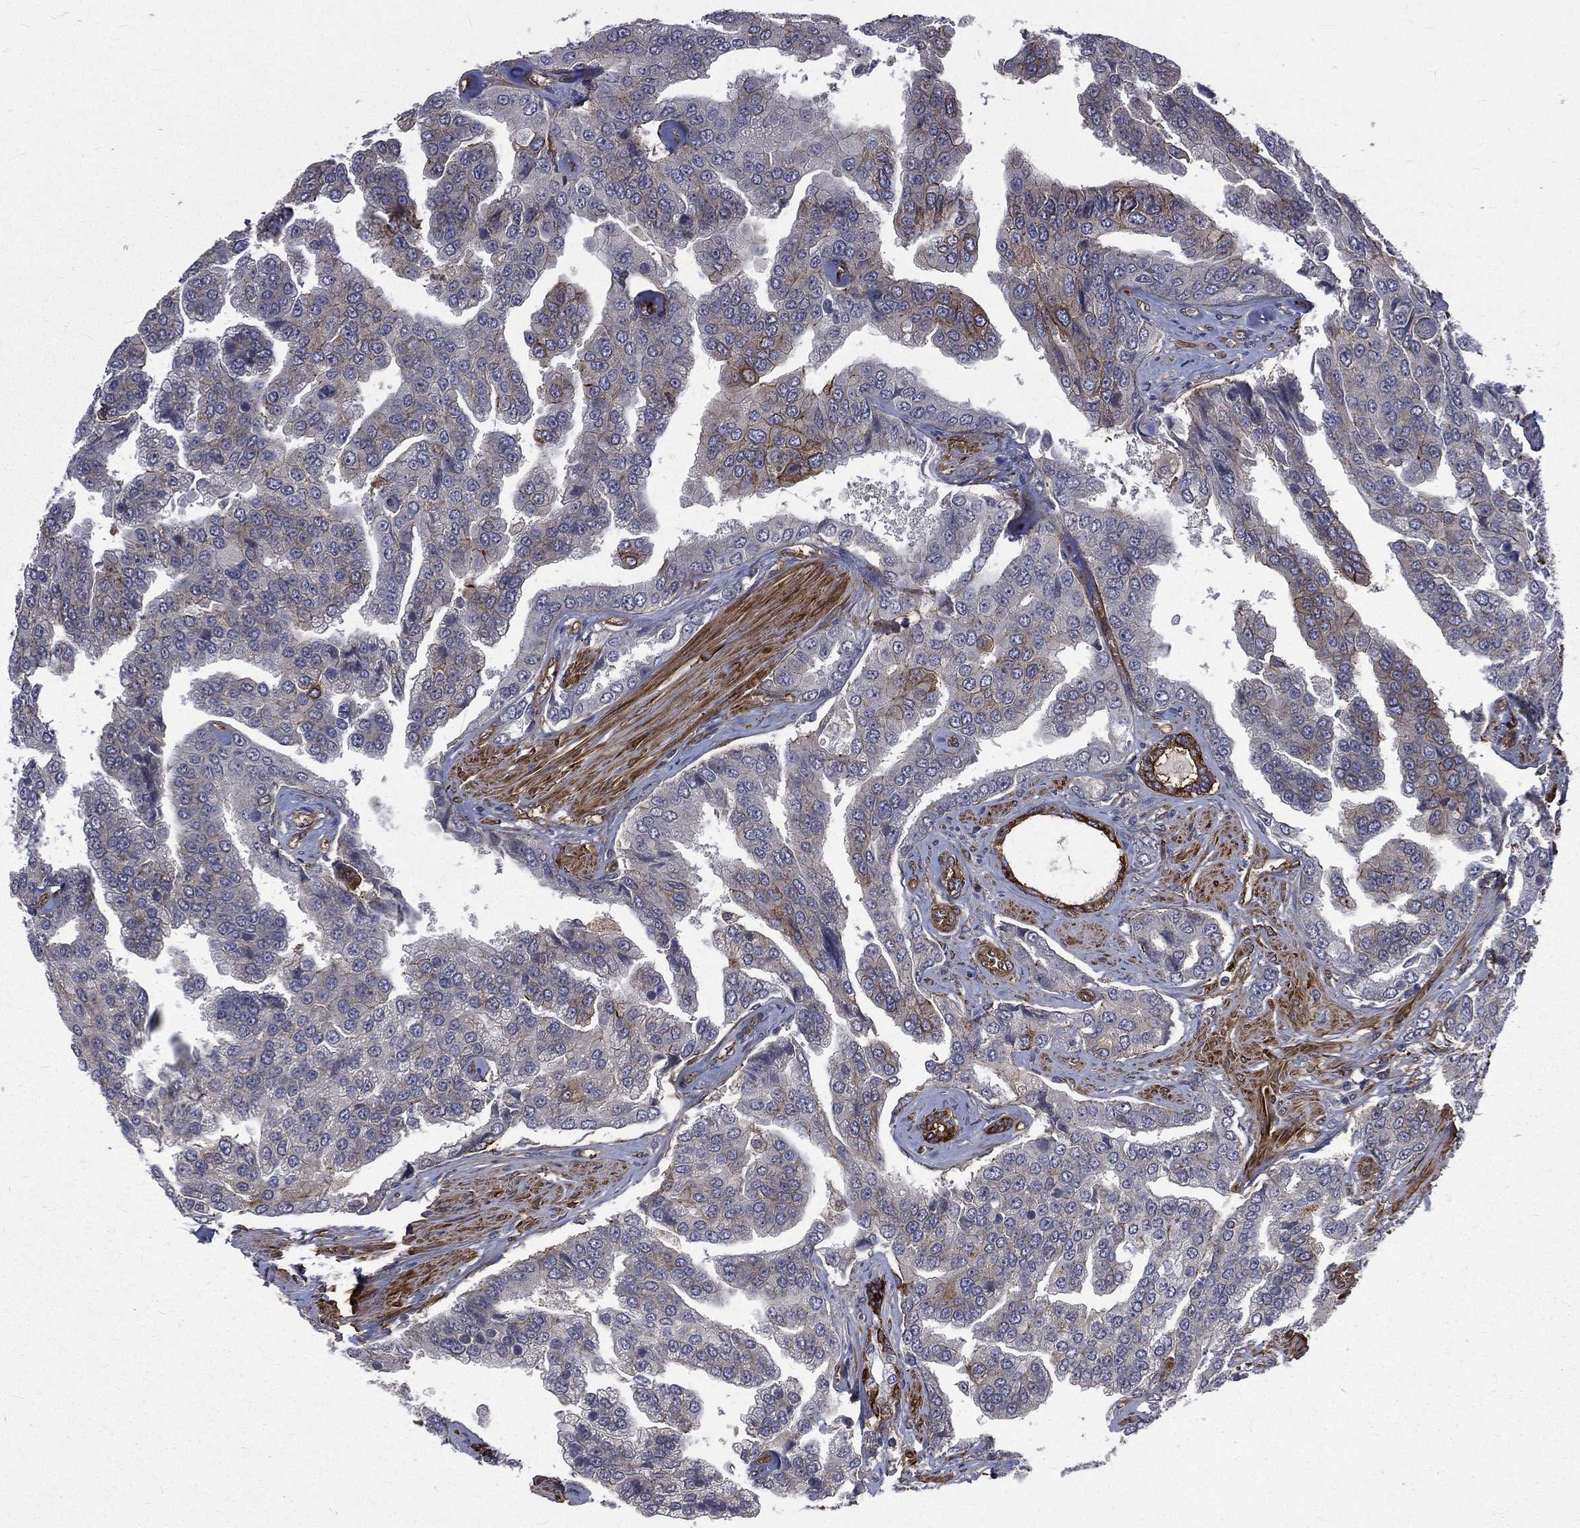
{"staining": {"intensity": "weak", "quantity": "<25%", "location": "cytoplasmic/membranous"}, "tissue": "prostate cancer", "cell_type": "Tumor cells", "image_type": "cancer", "snomed": [{"axis": "morphology", "description": "Adenocarcinoma, NOS"}, {"axis": "topography", "description": "Prostate and seminal vesicle, NOS"}, {"axis": "topography", "description": "Prostate"}], "caption": "IHC of human prostate cancer demonstrates no positivity in tumor cells.", "gene": "PPFIBP1", "patient": {"sex": "male", "age": 69}}